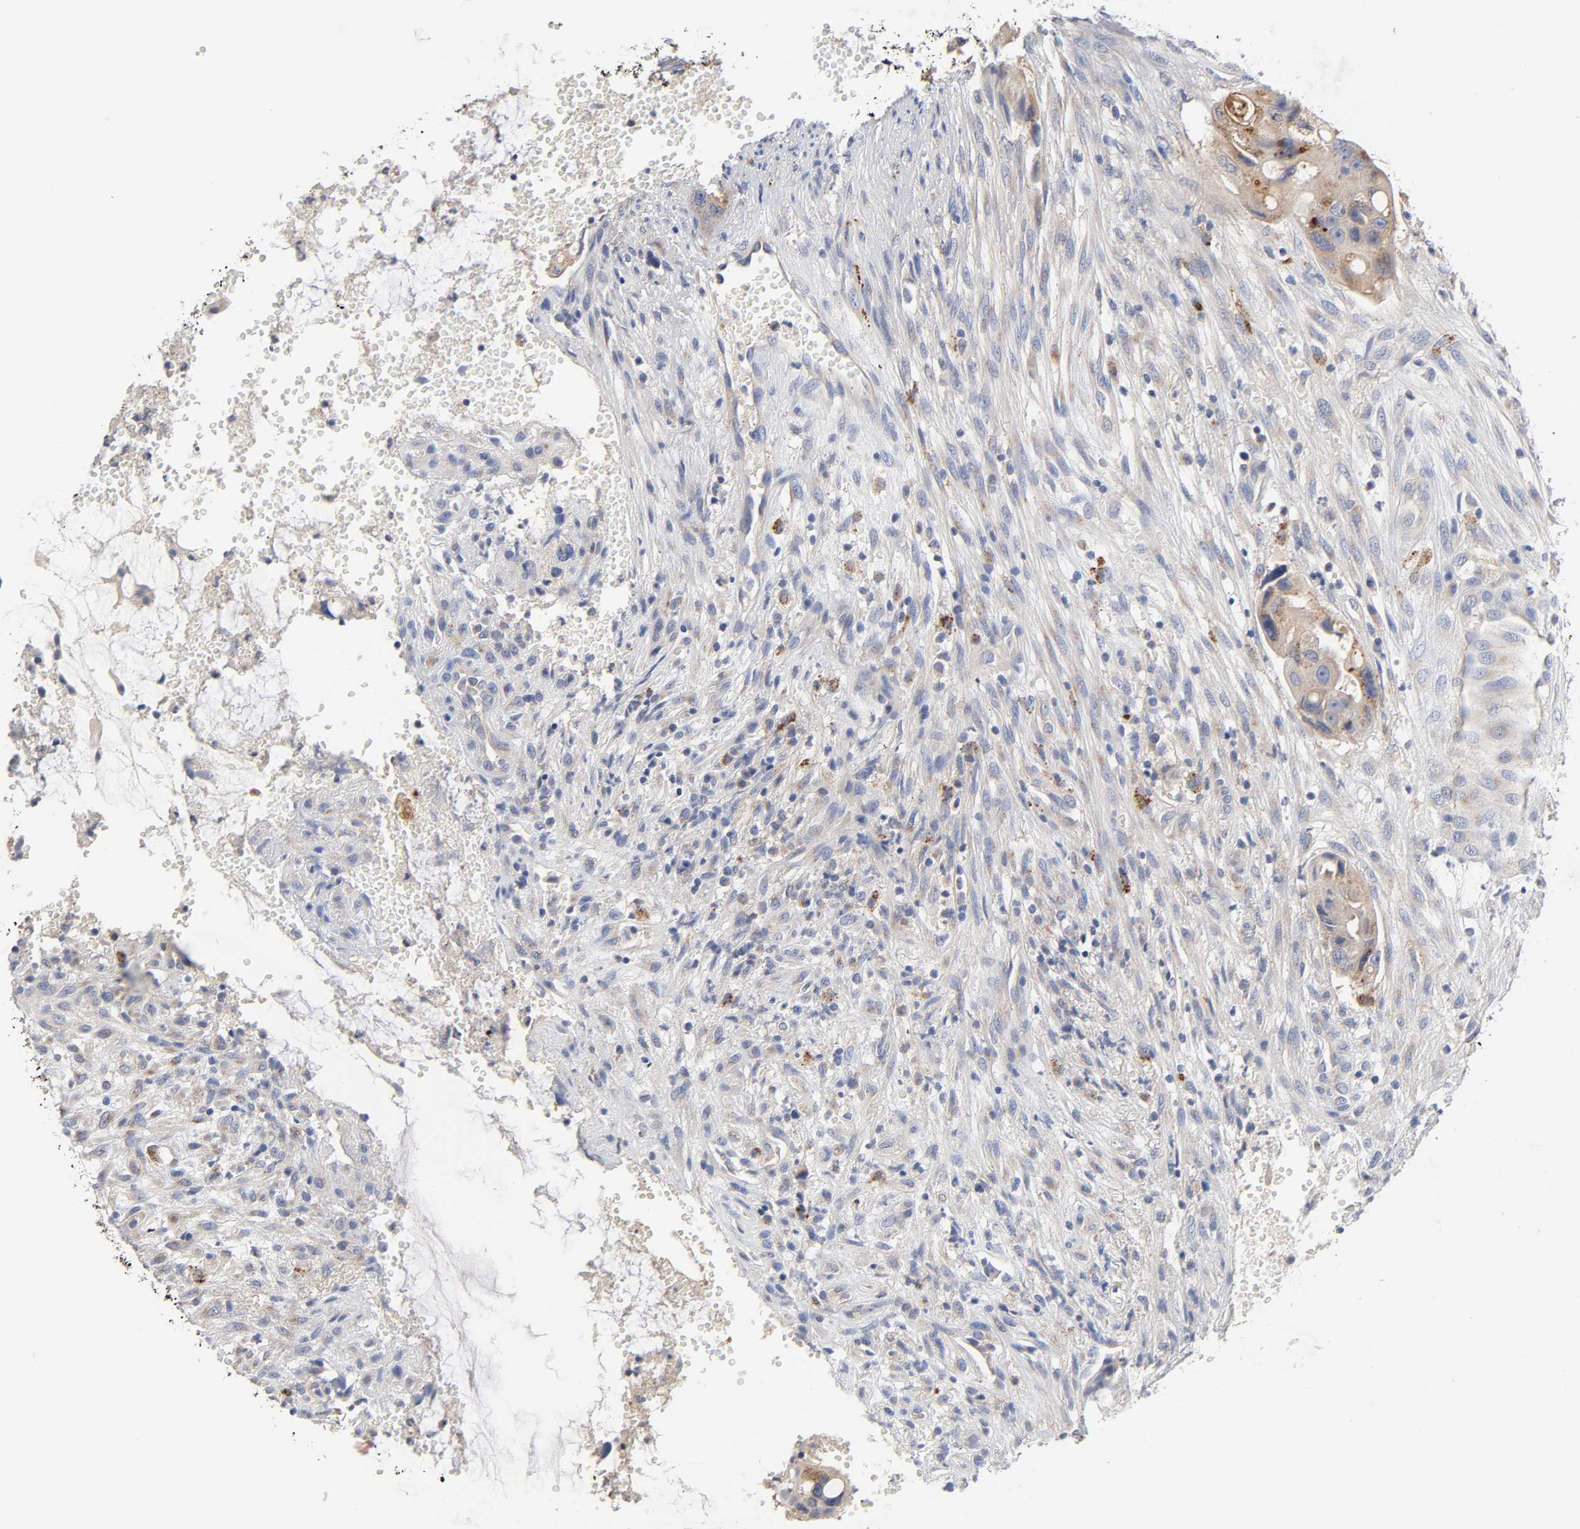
{"staining": {"intensity": "moderate", "quantity": ">75%", "location": "cytoplasmic/membranous"}, "tissue": "colorectal cancer", "cell_type": "Tumor cells", "image_type": "cancer", "snomed": [{"axis": "morphology", "description": "Adenocarcinoma, NOS"}, {"axis": "topography", "description": "Colon"}], "caption": "Adenocarcinoma (colorectal) stained with IHC shows moderate cytoplasmic/membranous expression in about >75% of tumor cells. (DAB = brown stain, brightfield microscopy at high magnification).", "gene": "C17orf75", "patient": {"sex": "female", "age": 57}}